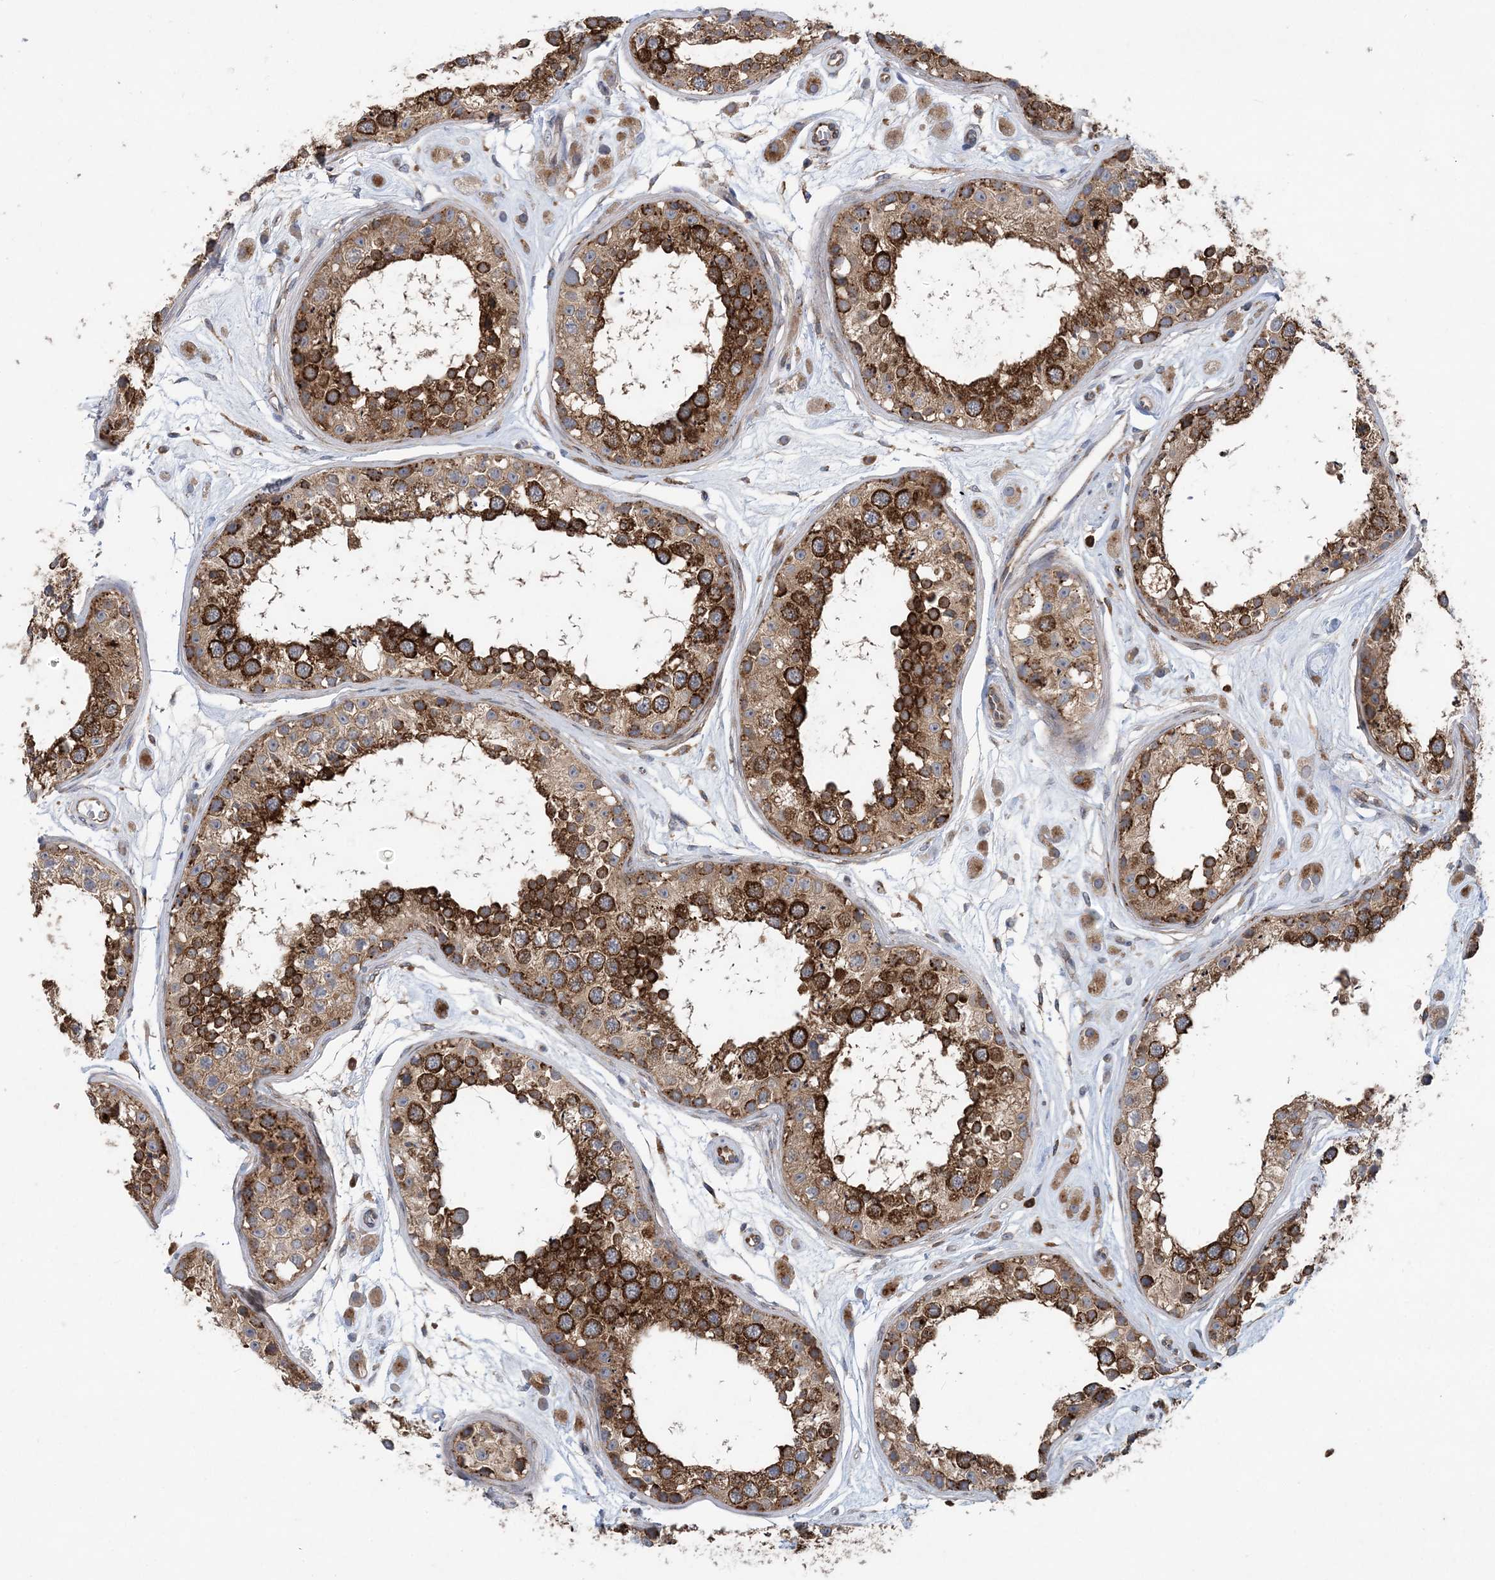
{"staining": {"intensity": "strong", "quantity": ">75%", "location": "cytoplasmic/membranous"}, "tissue": "testis", "cell_type": "Cells in seminiferous ducts", "image_type": "normal", "snomed": [{"axis": "morphology", "description": "Normal tissue, NOS"}, {"axis": "topography", "description": "Testis"}], "caption": "IHC (DAB (3,3'-diaminobenzidine)) staining of normal human testis shows strong cytoplasmic/membranous protein expression in about >75% of cells in seminiferous ducts.", "gene": "PTTG1IP", "patient": {"sex": "male", "age": 25}}